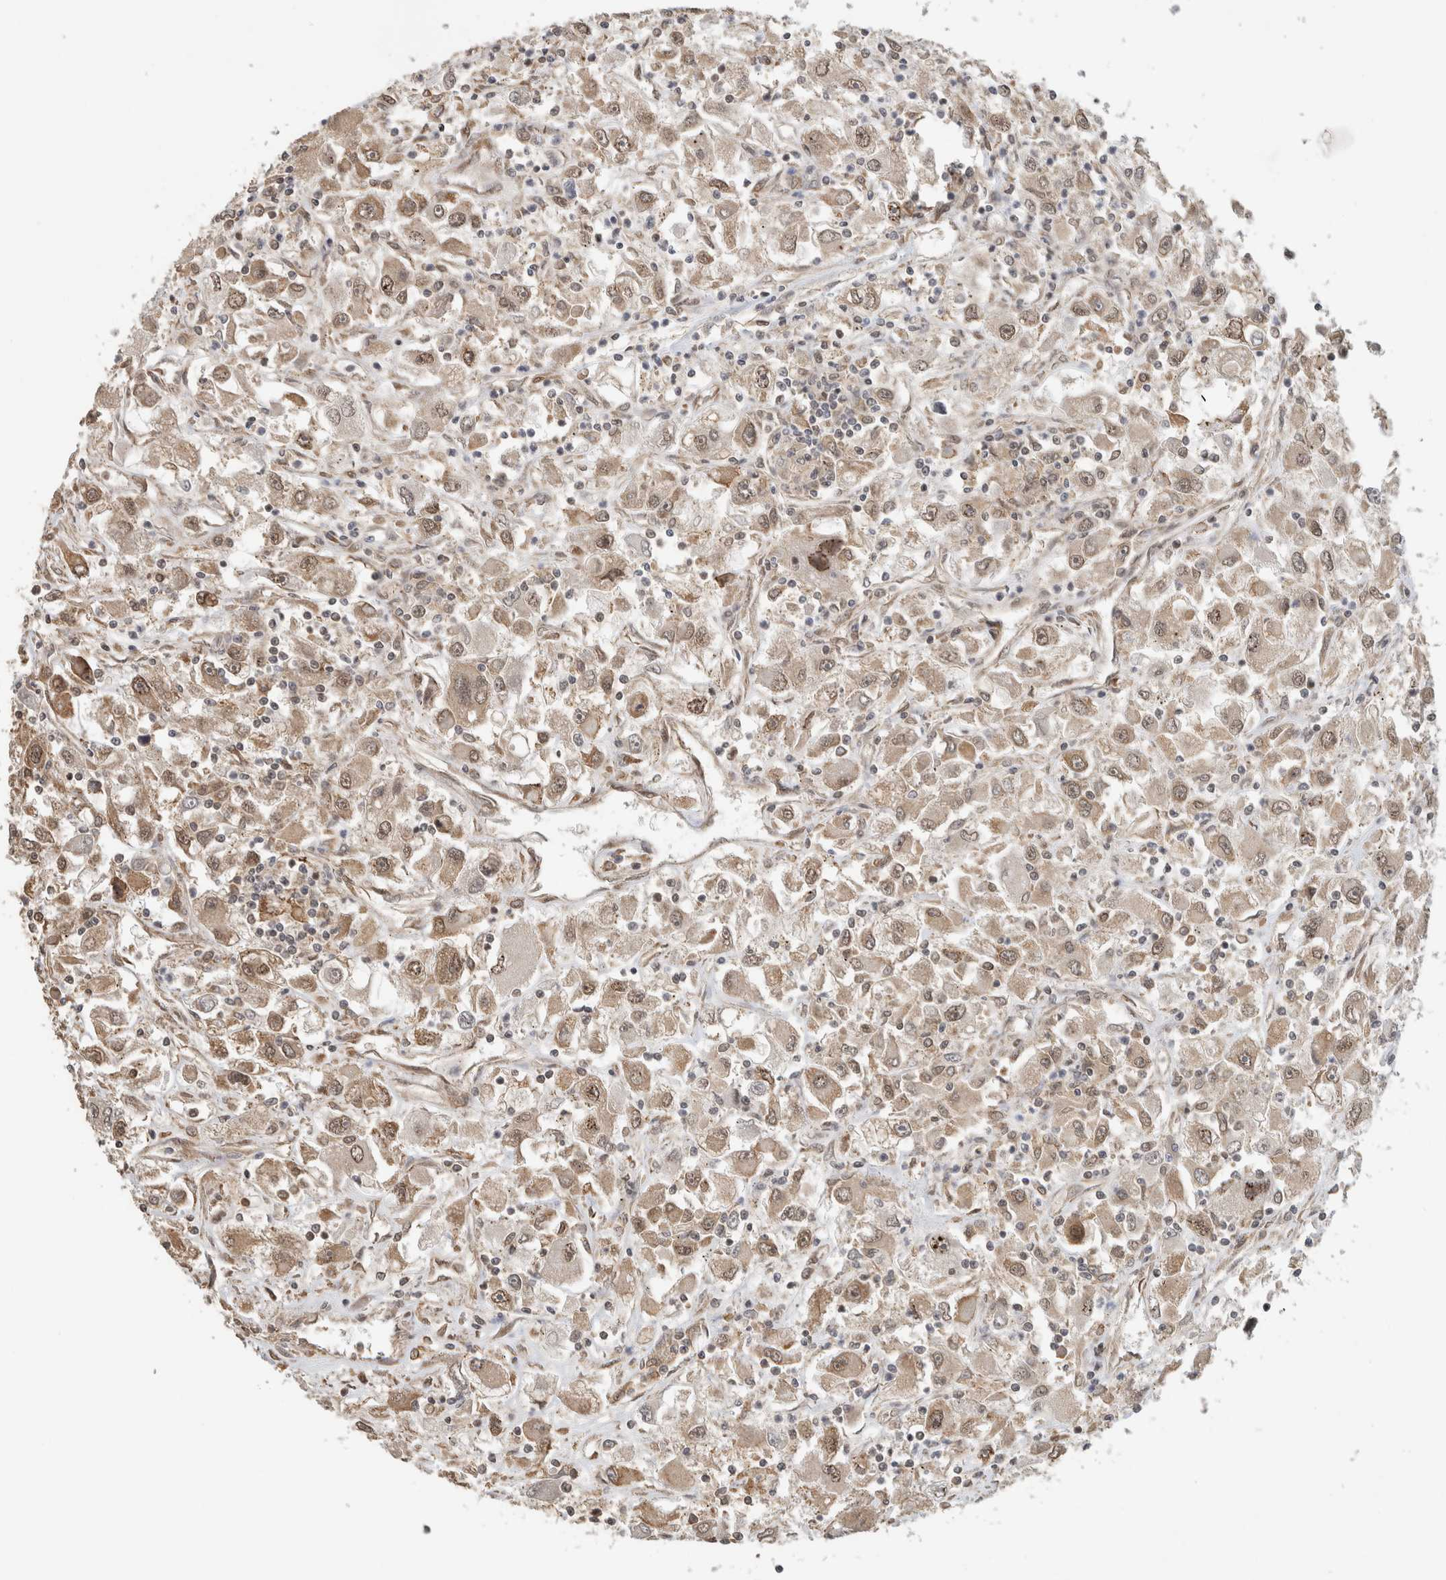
{"staining": {"intensity": "weak", "quantity": ">75%", "location": "cytoplasmic/membranous,nuclear"}, "tissue": "renal cancer", "cell_type": "Tumor cells", "image_type": "cancer", "snomed": [{"axis": "morphology", "description": "Adenocarcinoma, NOS"}, {"axis": "topography", "description": "Kidney"}], "caption": "Renal cancer stained with a protein marker reveals weak staining in tumor cells.", "gene": "C1orf21", "patient": {"sex": "female", "age": 52}}